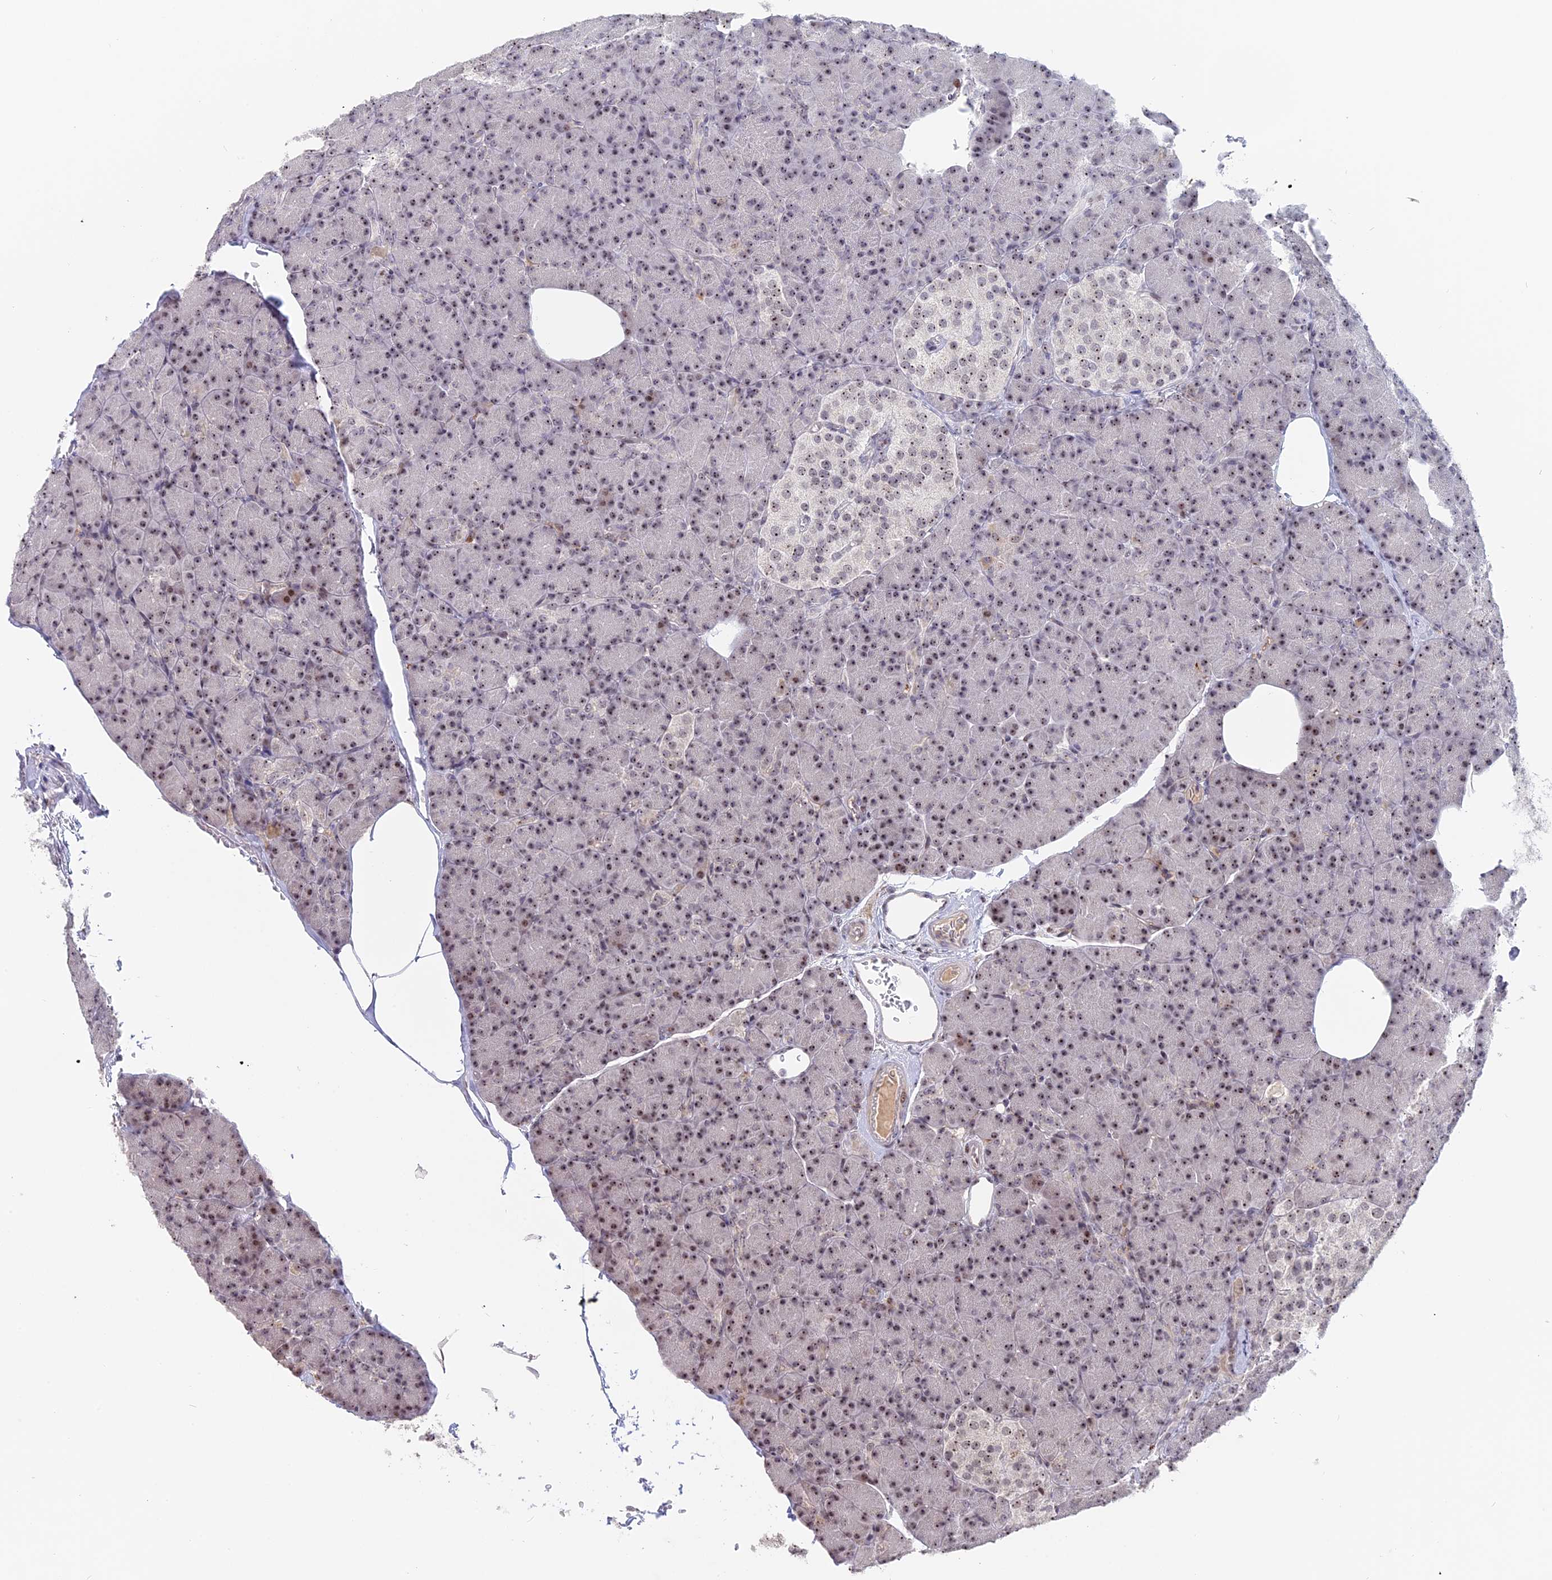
{"staining": {"intensity": "moderate", "quantity": ">75%", "location": "nuclear"}, "tissue": "pancreas", "cell_type": "Exocrine glandular cells", "image_type": "normal", "snomed": [{"axis": "morphology", "description": "Normal tissue, NOS"}, {"axis": "topography", "description": "Pancreas"}], "caption": "Immunohistochemistry (IHC) micrograph of normal human pancreas stained for a protein (brown), which displays medium levels of moderate nuclear positivity in about >75% of exocrine glandular cells.", "gene": "FAM131A", "patient": {"sex": "female", "age": 43}}